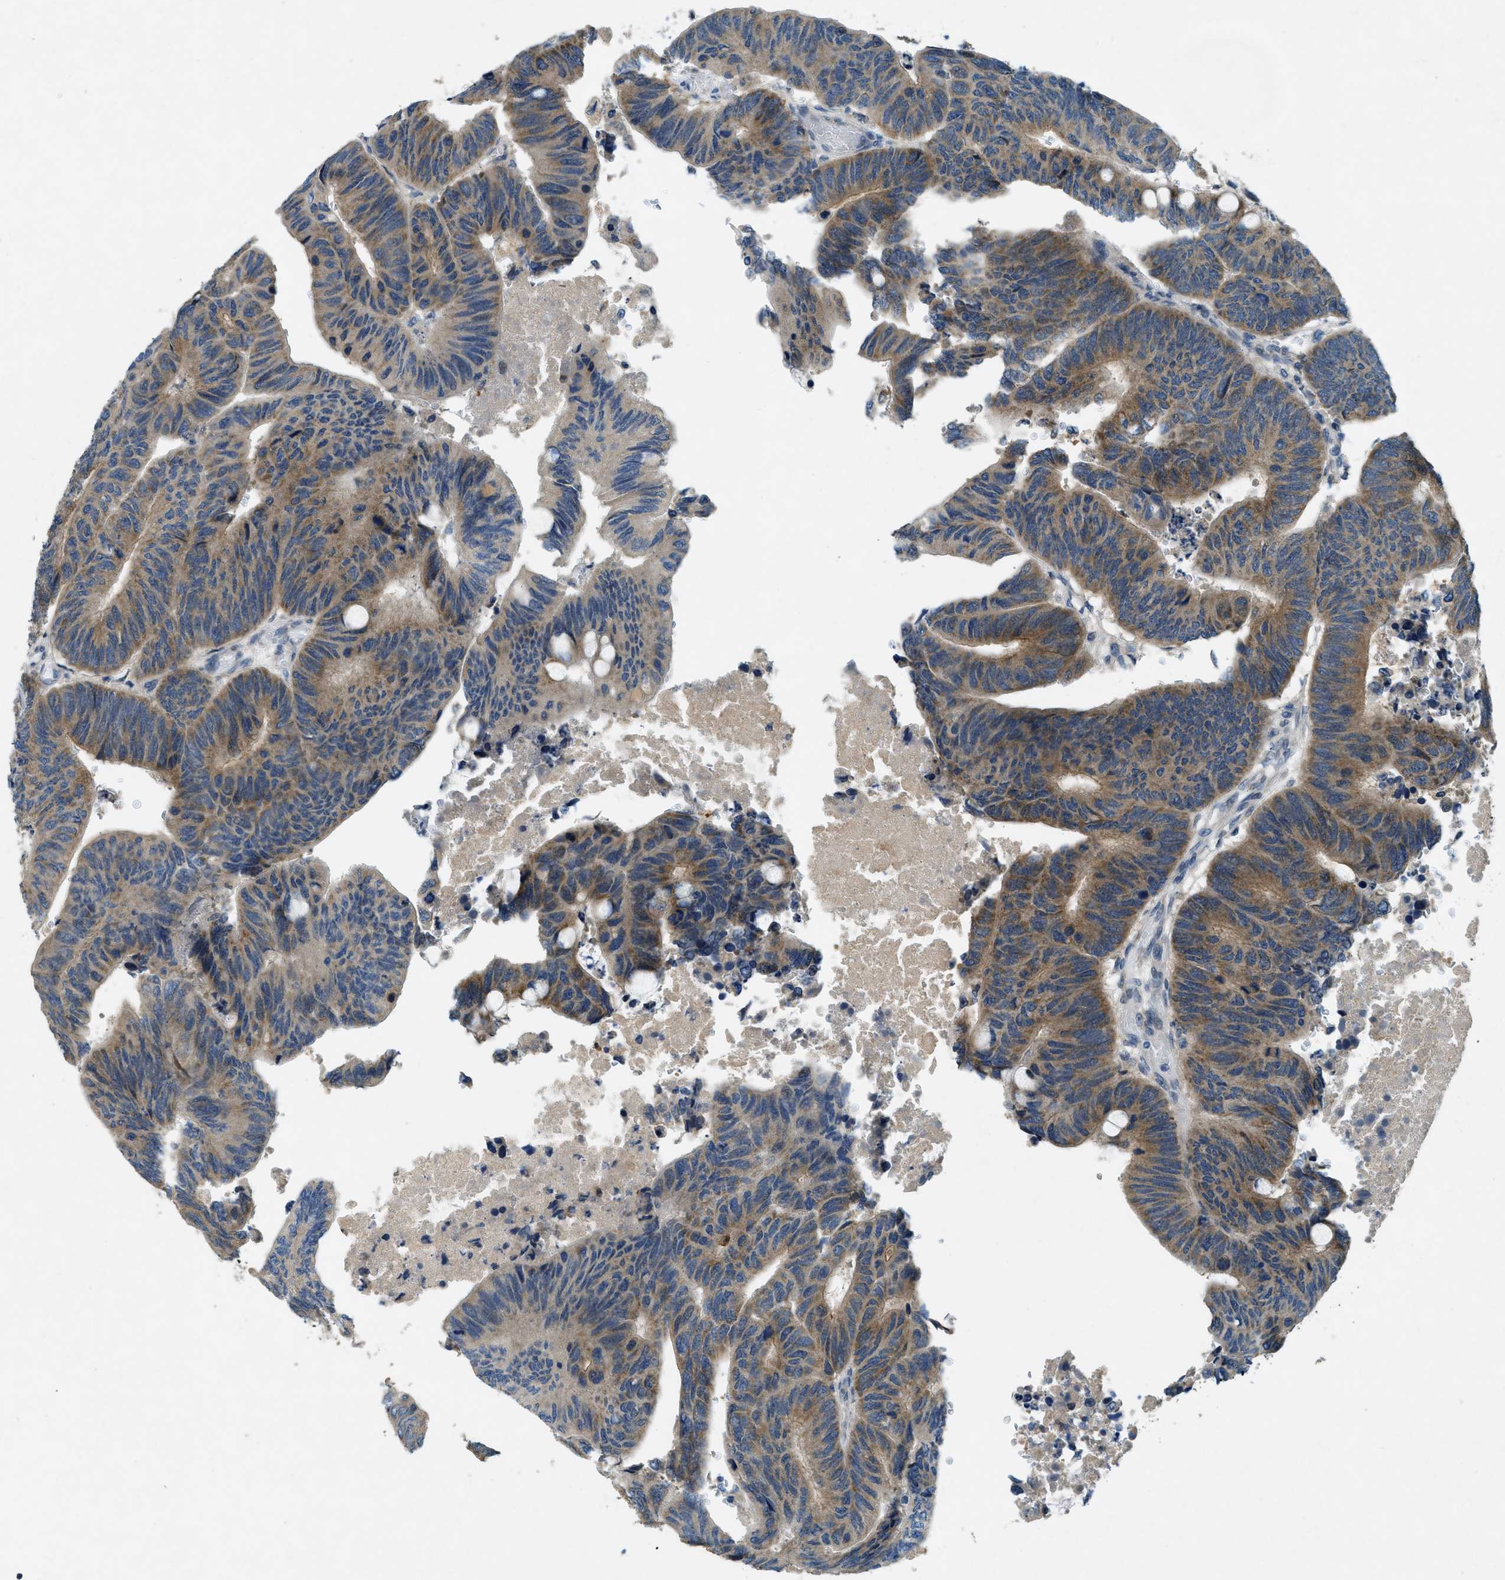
{"staining": {"intensity": "moderate", "quantity": ">75%", "location": "cytoplasmic/membranous"}, "tissue": "colorectal cancer", "cell_type": "Tumor cells", "image_type": "cancer", "snomed": [{"axis": "morphology", "description": "Normal tissue, NOS"}, {"axis": "morphology", "description": "Adenocarcinoma, NOS"}, {"axis": "topography", "description": "Rectum"}, {"axis": "topography", "description": "Peripheral nerve tissue"}], "caption": "The photomicrograph reveals a brown stain indicating the presence of a protein in the cytoplasmic/membranous of tumor cells in colorectal cancer. Nuclei are stained in blue.", "gene": "SNX14", "patient": {"sex": "male", "age": 92}}